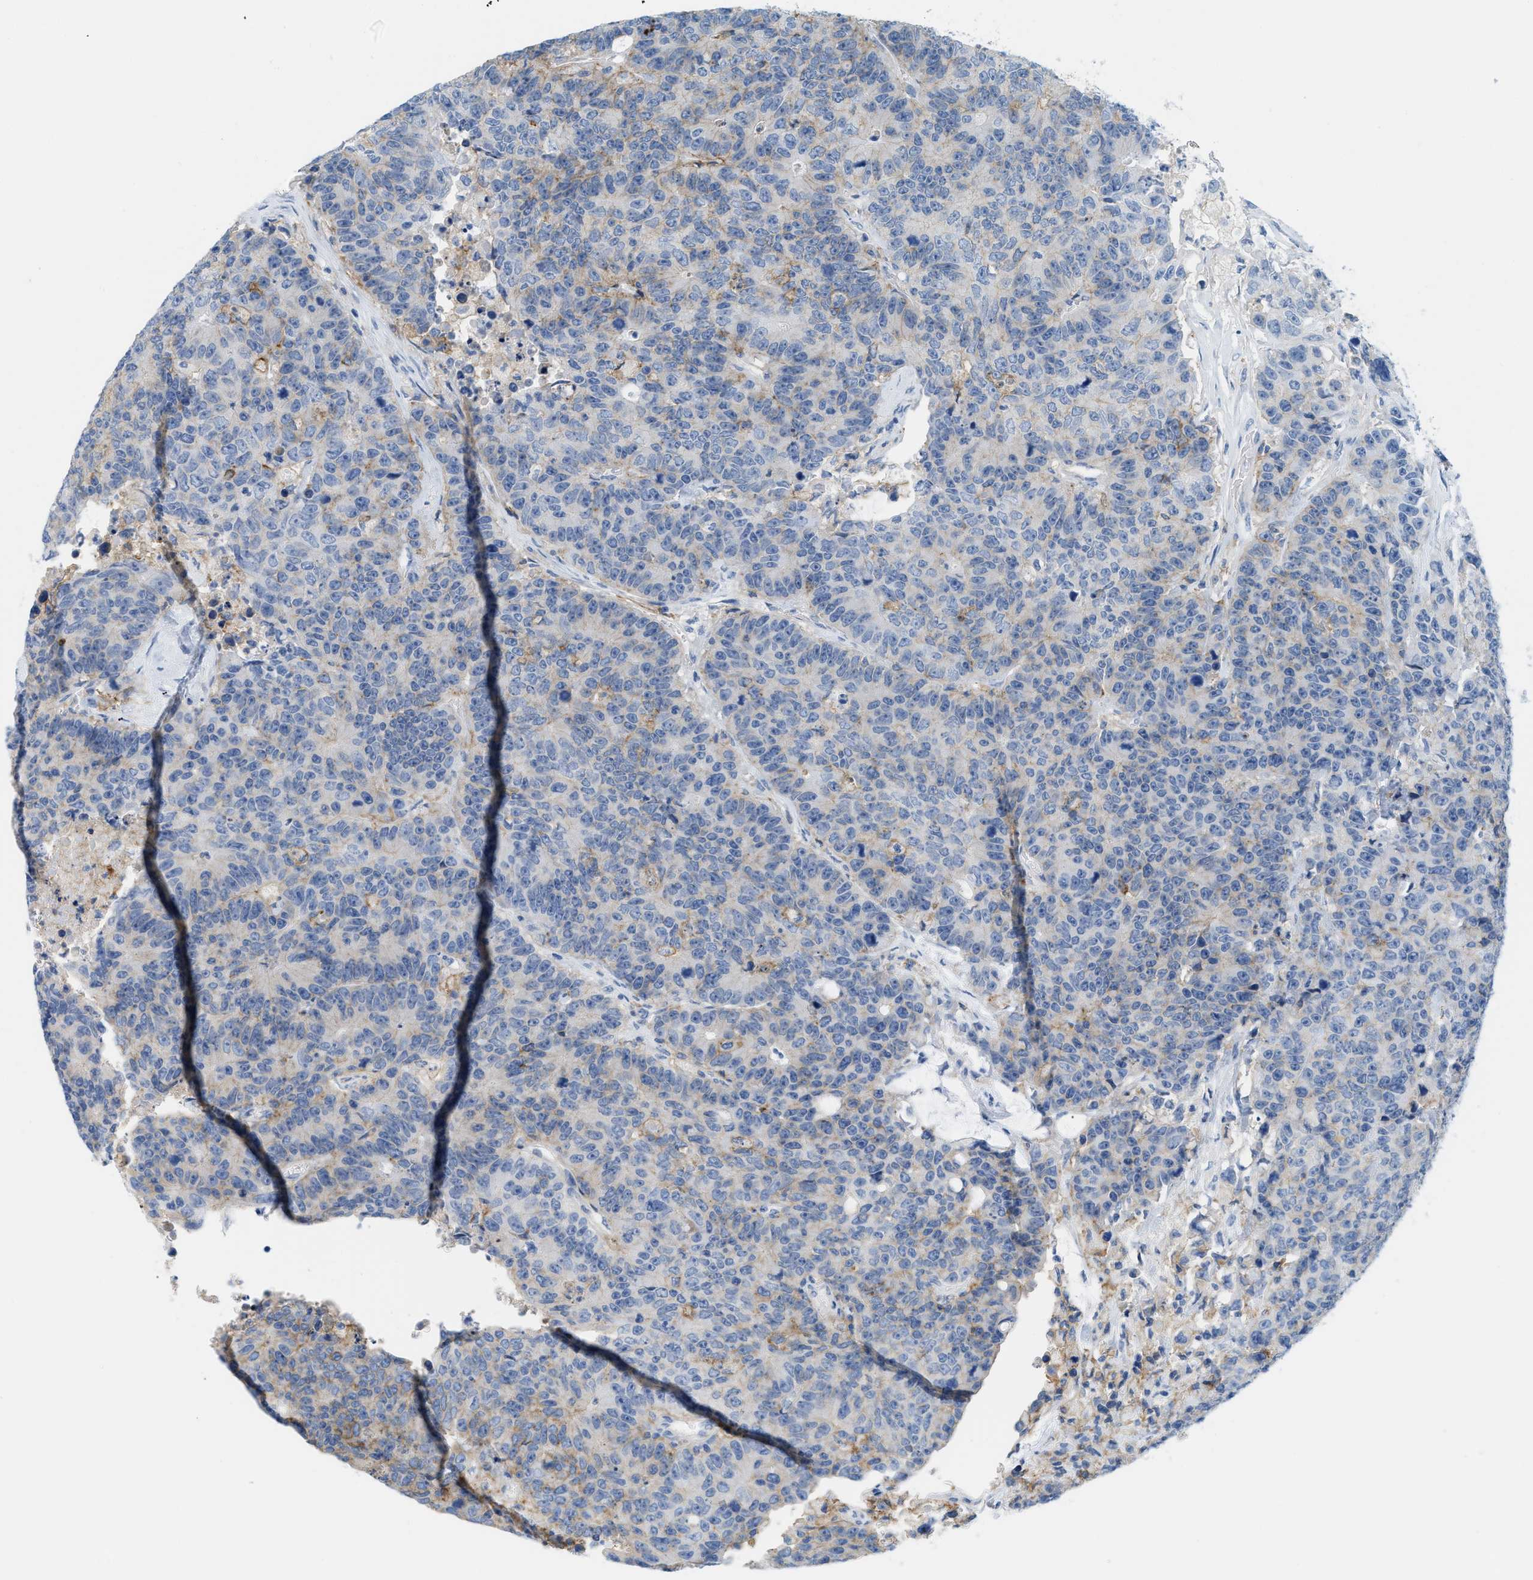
{"staining": {"intensity": "negative", "quantity": "none", "location": "none"}, "tissue": "colorectal cancer", "cell_type": "Tumor cells", "image_type": "cancer", "snomed": [{"axis": "morphology", "description": "Adenocarcinoma, NOS"}, {"axis": "topography", "description": "Colon"}], "caption": "Immunohistochemistry image of colorectal cancer stained for a protein (brown), which shows no positivity in tumor cells.", "gene": "SLC3A2", "patient": {"sex": "female", "age": 86}}